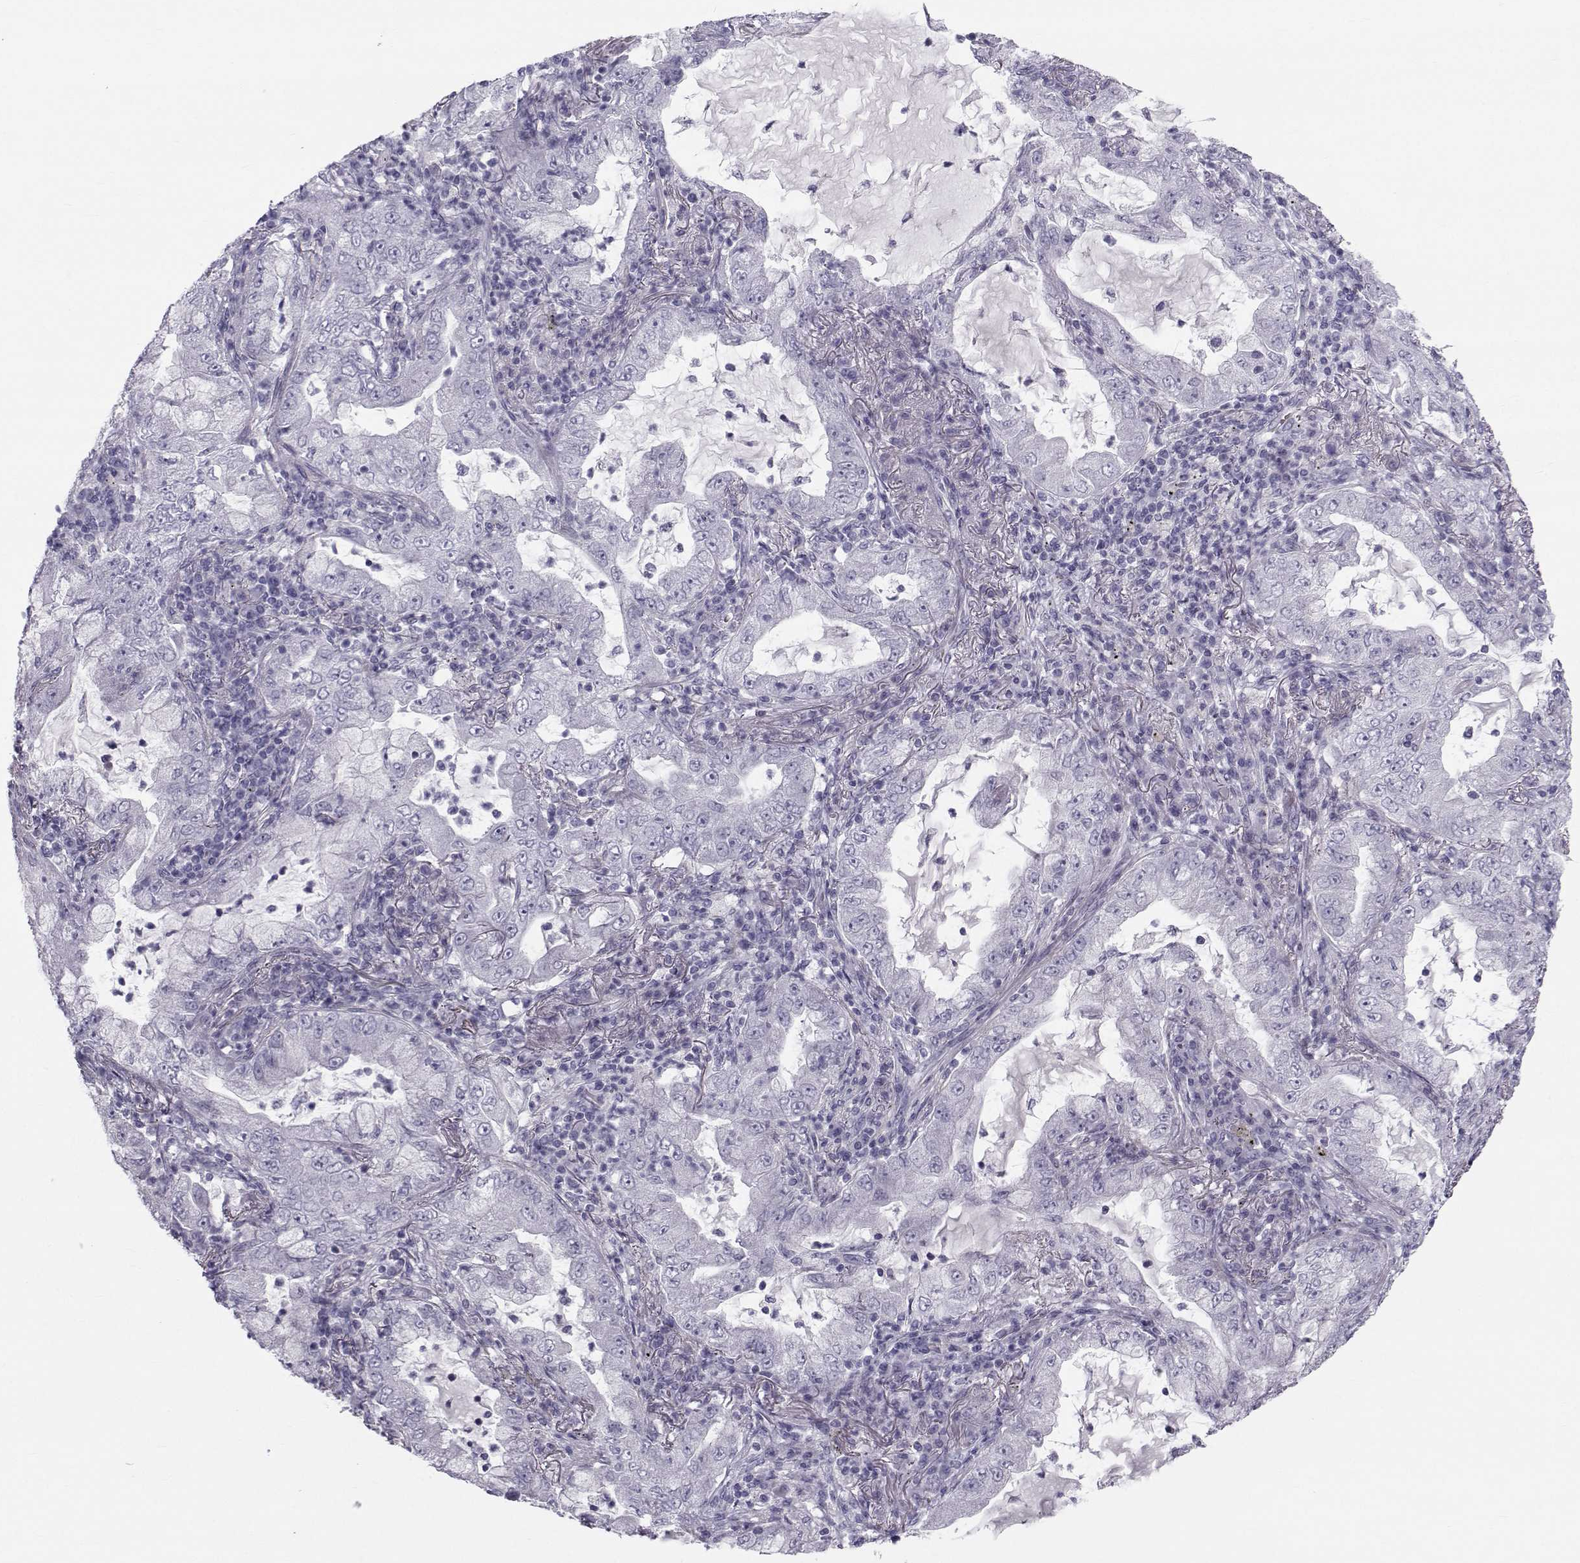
{"staining": {"intensity": "negative", "quantity": "none", "location": "none"}, "tissue": "lung cancer", "cell_type": "Tumor cells", "image_type": "cancer", "snomed": [{"axis": "morphology", "description": "Adenocarcinoma, NOS"}, {"axis": "topography", "description": "Lung"}], "caption": "Tumor cells show no significant staining in lung adenocarcinoma.", "gene": "GARIN3", "patient": {"sex": "female", "age": 73}}